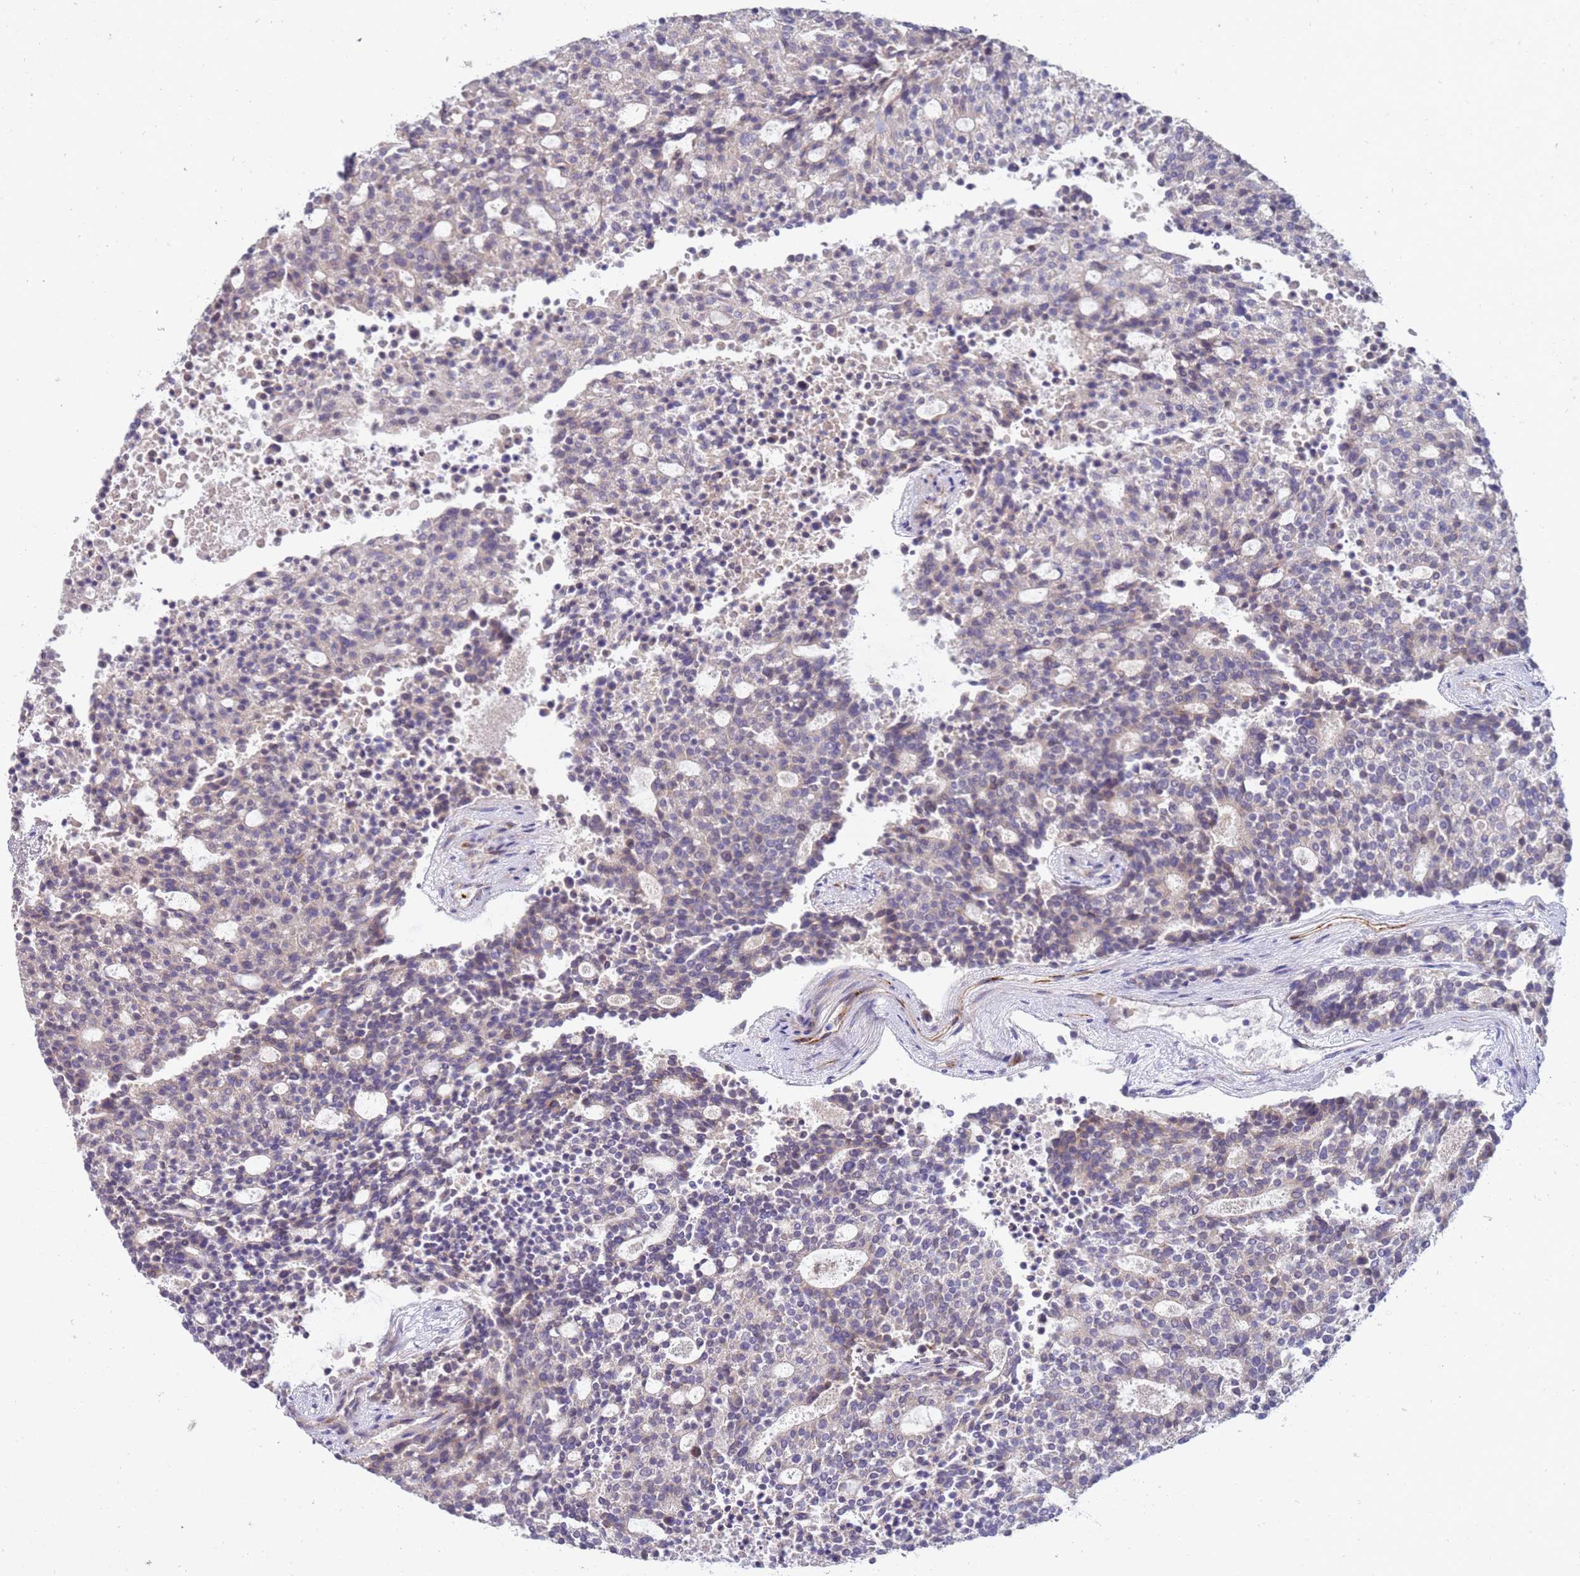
{"staining": {"intensity": "weak", "quantity": "<25%", "location": "cytoplasmic/membranous"}, "tissue": "carcinoid", "cell_type": "Tumor cells", "image_type": "cancer", "snomed": [{"axis": "morphology", "description": "Carcinoid, malignant, NOS"}, {"axis": "topography", "description": "Pancreas"}], "caption": "Tumor cells show no significant protein positivity in carcinoid (malignant).", "gene": "NMUR2", "patient": {"sex": "female", "age": 54}}